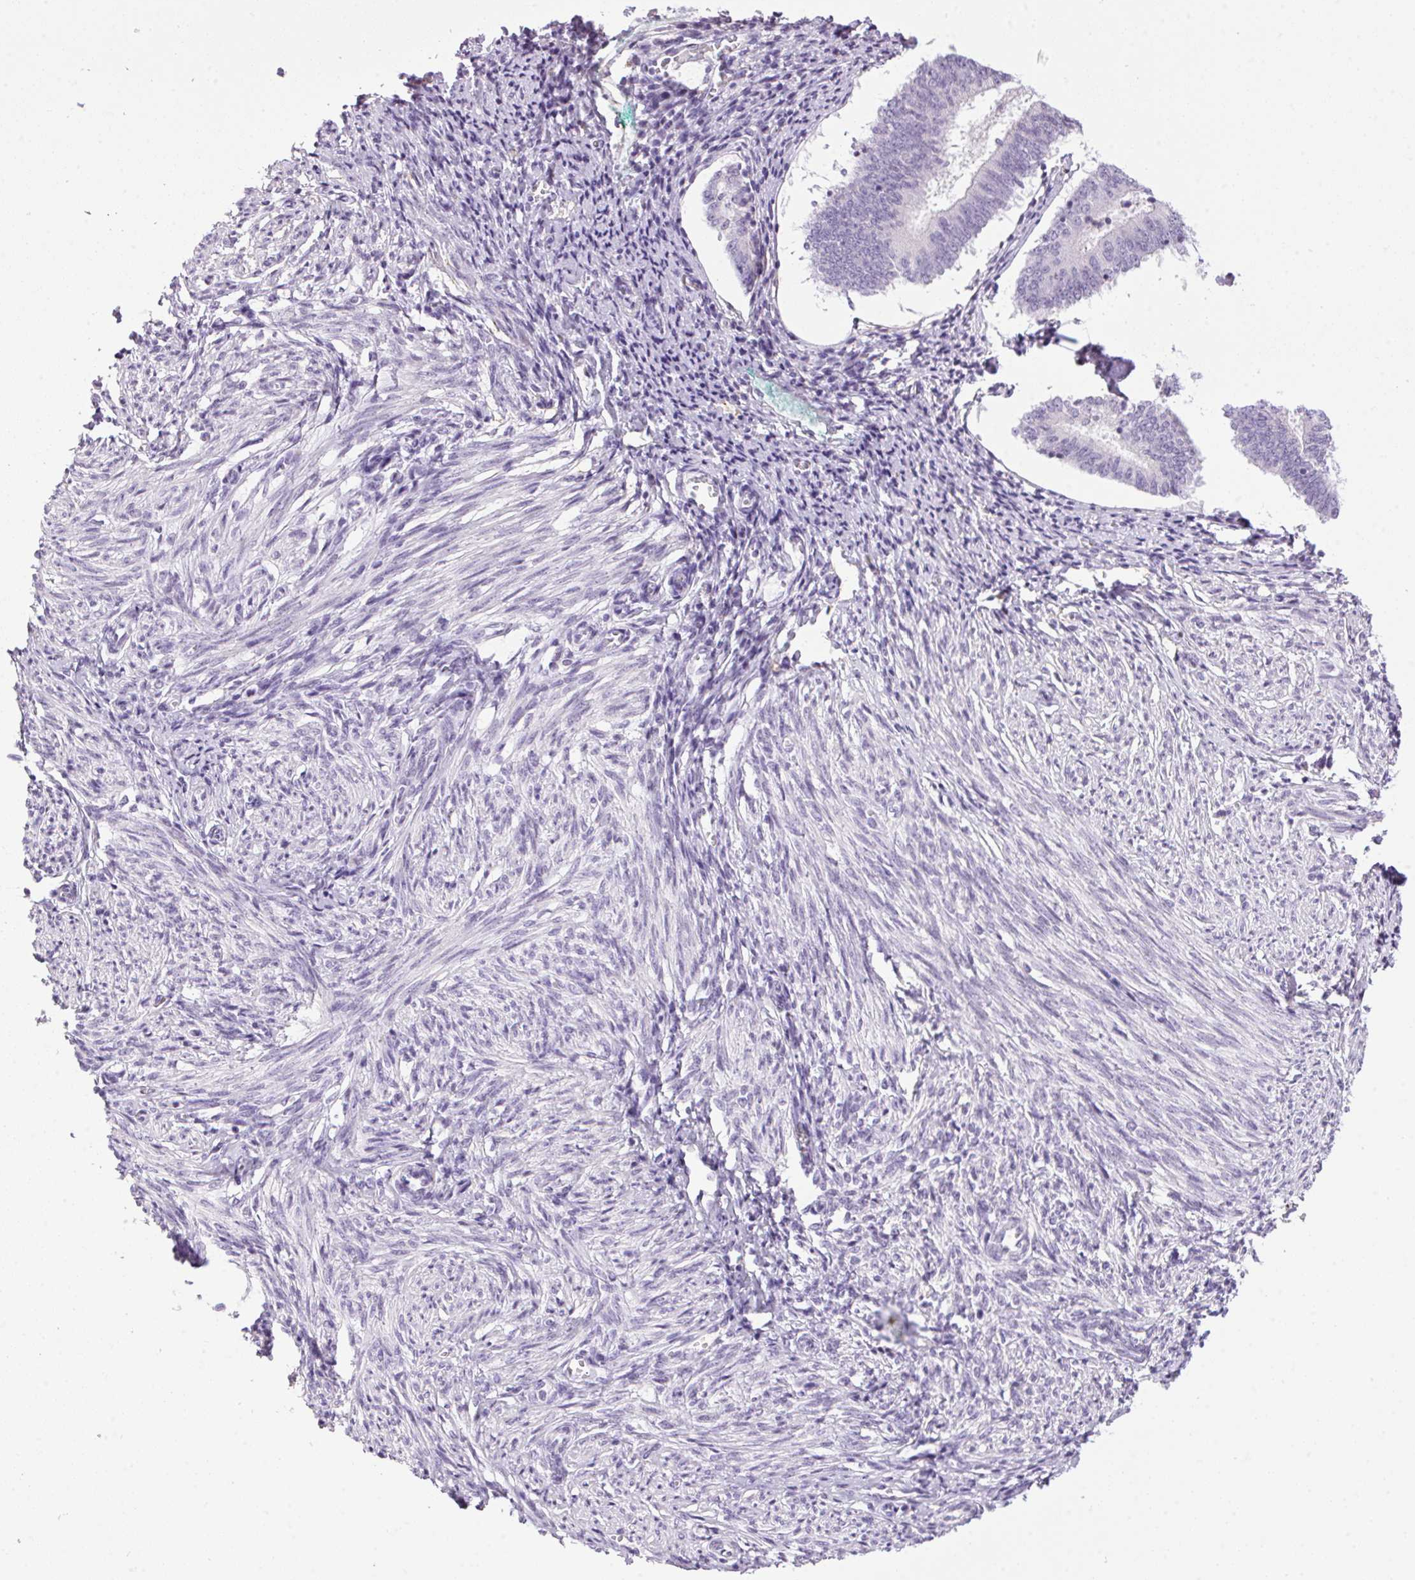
{"staining": {"intensity": "negative", "quantity": "none", "location": "none"}, "tissue": "endometrium", "cell_type": "Cells in endometrial stroma", "image_type": "normal", "snomed": [{"axis": "morphology", "description": "Normal tissue, NOS"}, {"axis": "topography", "description": "Endometrium"}], "caption": "Immunohistochemistry (IHC) image of unremarkable human endometrium stained for a protein (brown), which reveals no staining in cells in endometrial stroma. (Stains: DAB (3,3'-diaminobenzidine) immunohistochemistry (IHC) with hematoxylin counter stain, Microscopy: brightfield microscopy at high magnification).", "gene": "TMEM88B", "patient": {"sex": "female", "age": 50}}